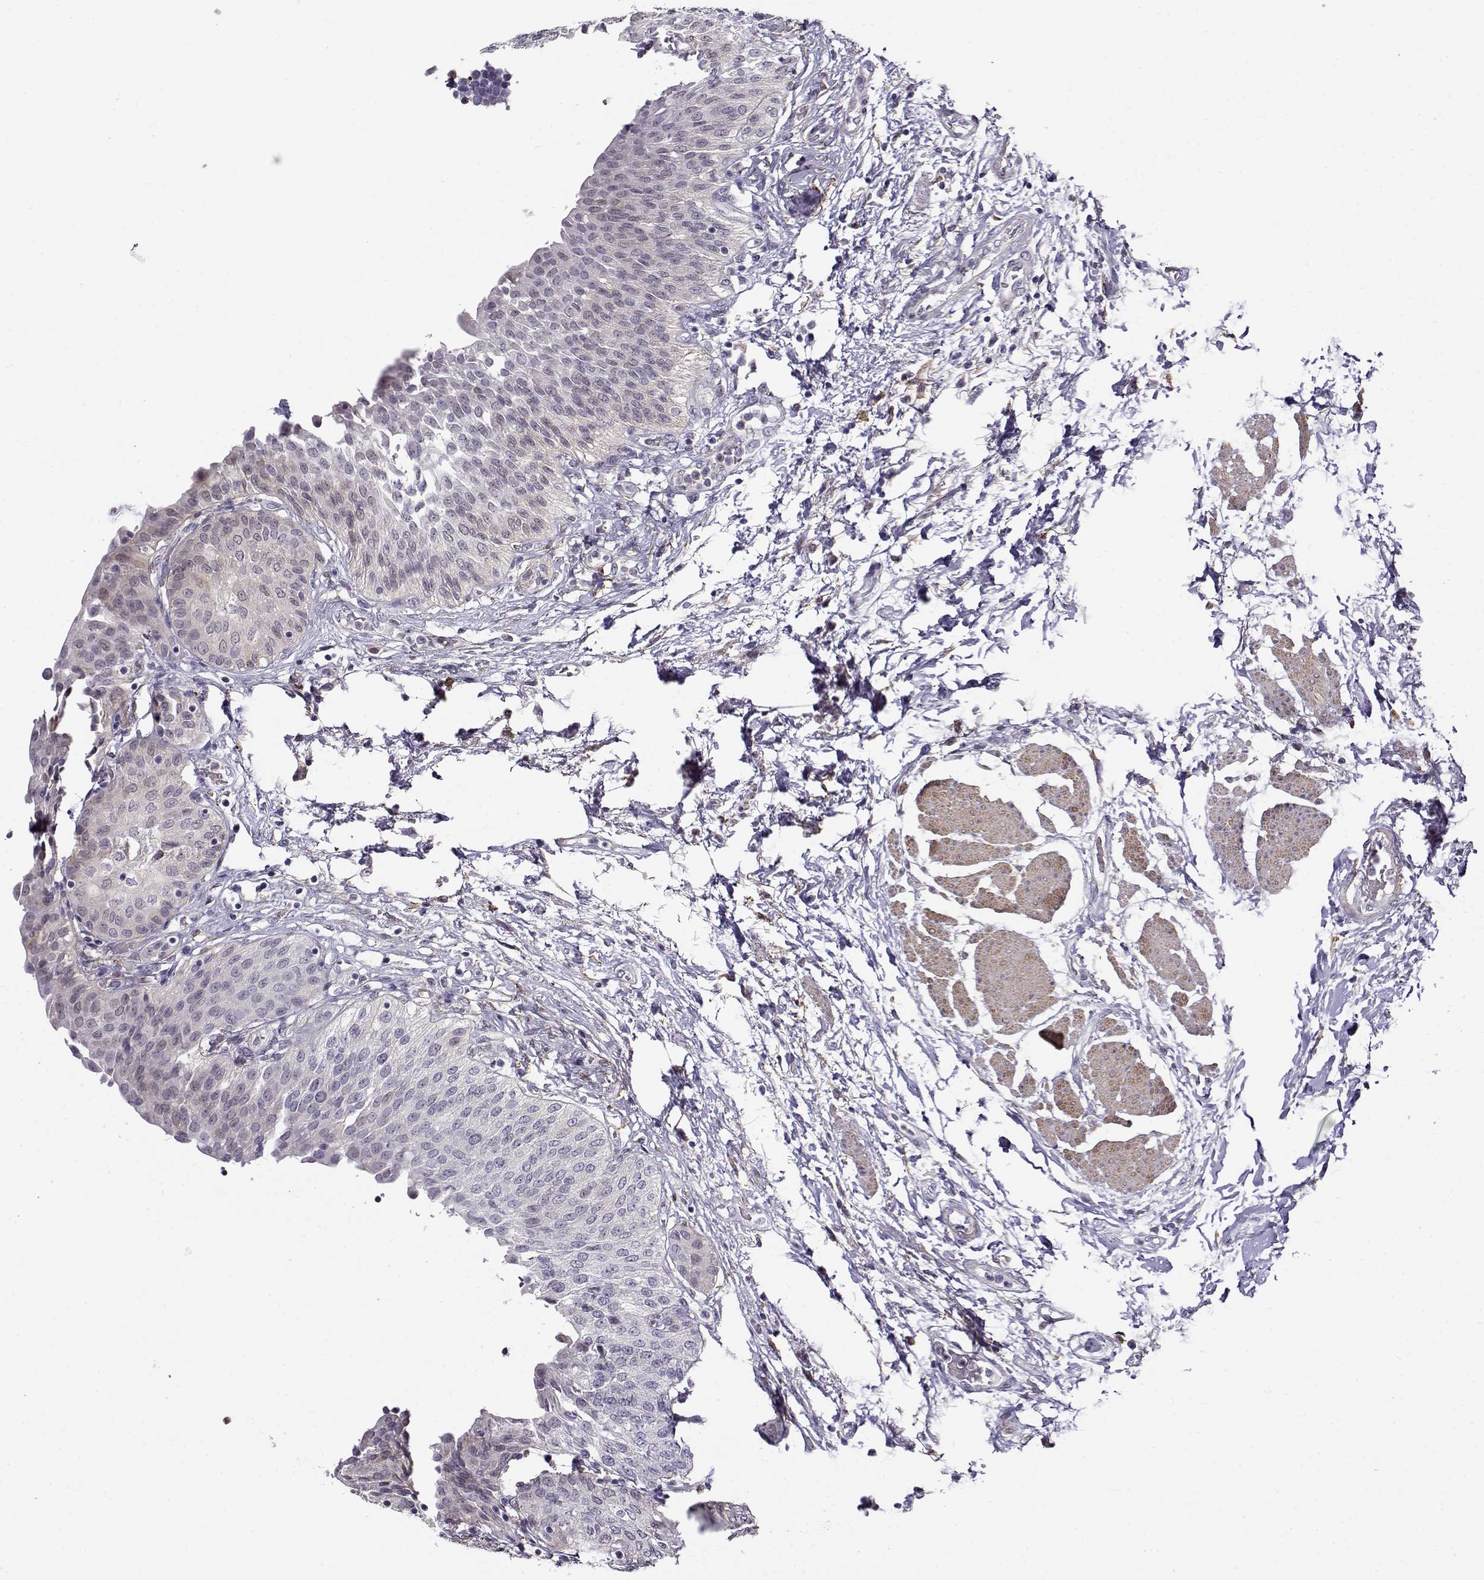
{"staining": {"intensity": "negative", "quantity": "none", "location": "none"}, "tissue": "urinary bladder", "cell_type": "Urothelial cells", "image_type": "normal", "snomed": [{"axis": "morphology", "description": "Normal tissue, NOS"}, {"axis": "morphology", "description": "Metaplasia, NOS"}, {"axis": "topography", "description": "Urinary bladder"}], "caption": "Urothelial cells show no significant expression in benign urinary bladder.", "gene": "UCP3", "patient": {"sex": "male", "age": 68}}